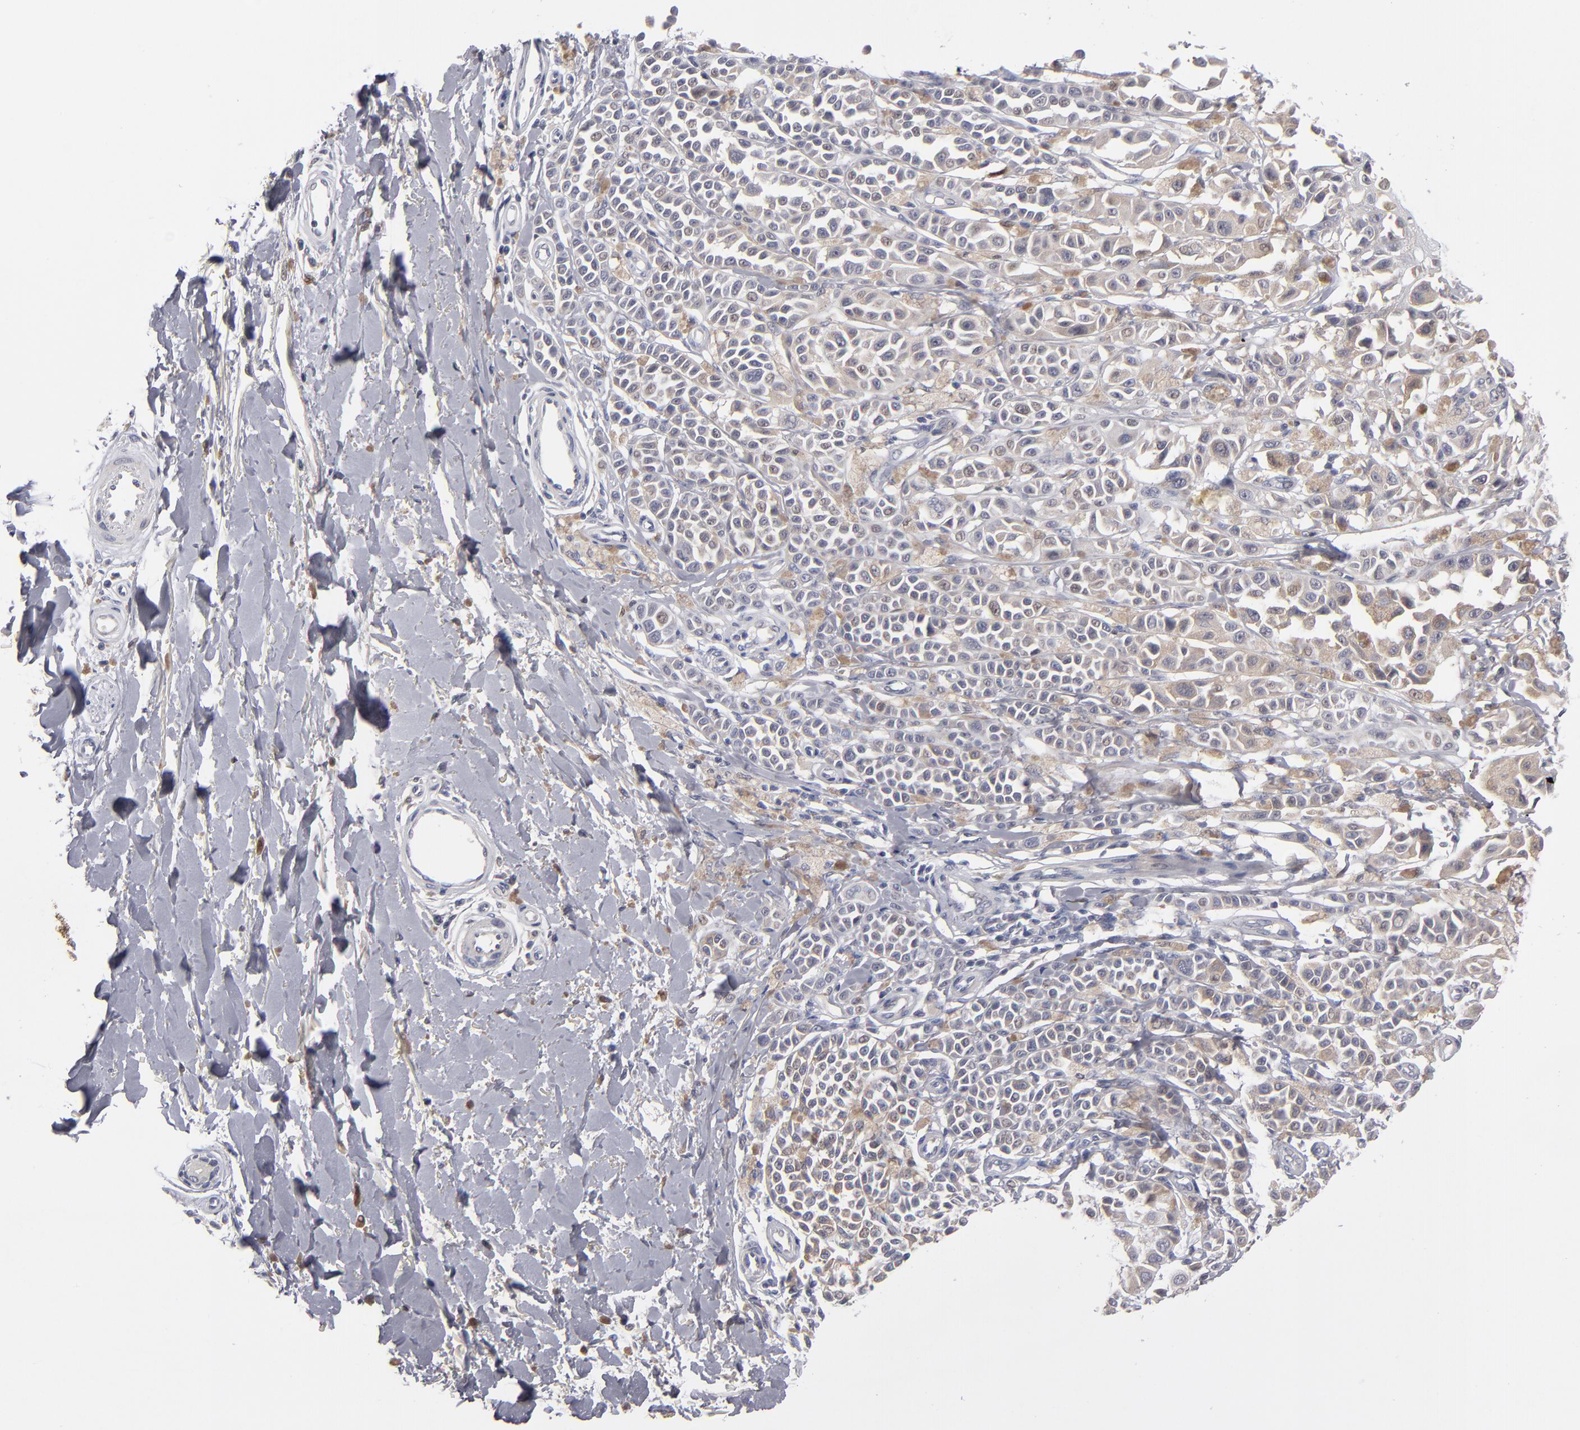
{"staining": {"intensity": "weak", "quantity": ">75%", "location": "cytoplasmic/membranous"}, "tissue": "melanoma", "cell_type": "Tumor cells", "image_type": "cancer", "snomed": [{"axis": "morphology", "description": "Malignant melanoma, NOS"}, {"axis": "topography", "description": "Skin"}], "caption": "An image of malignant melanoma stained for a protein displays weak cytoplasmic/membranous brown staining in tumor cells.", "gene": "EXD2", "patient": {"sex": "female", "age": 38}}